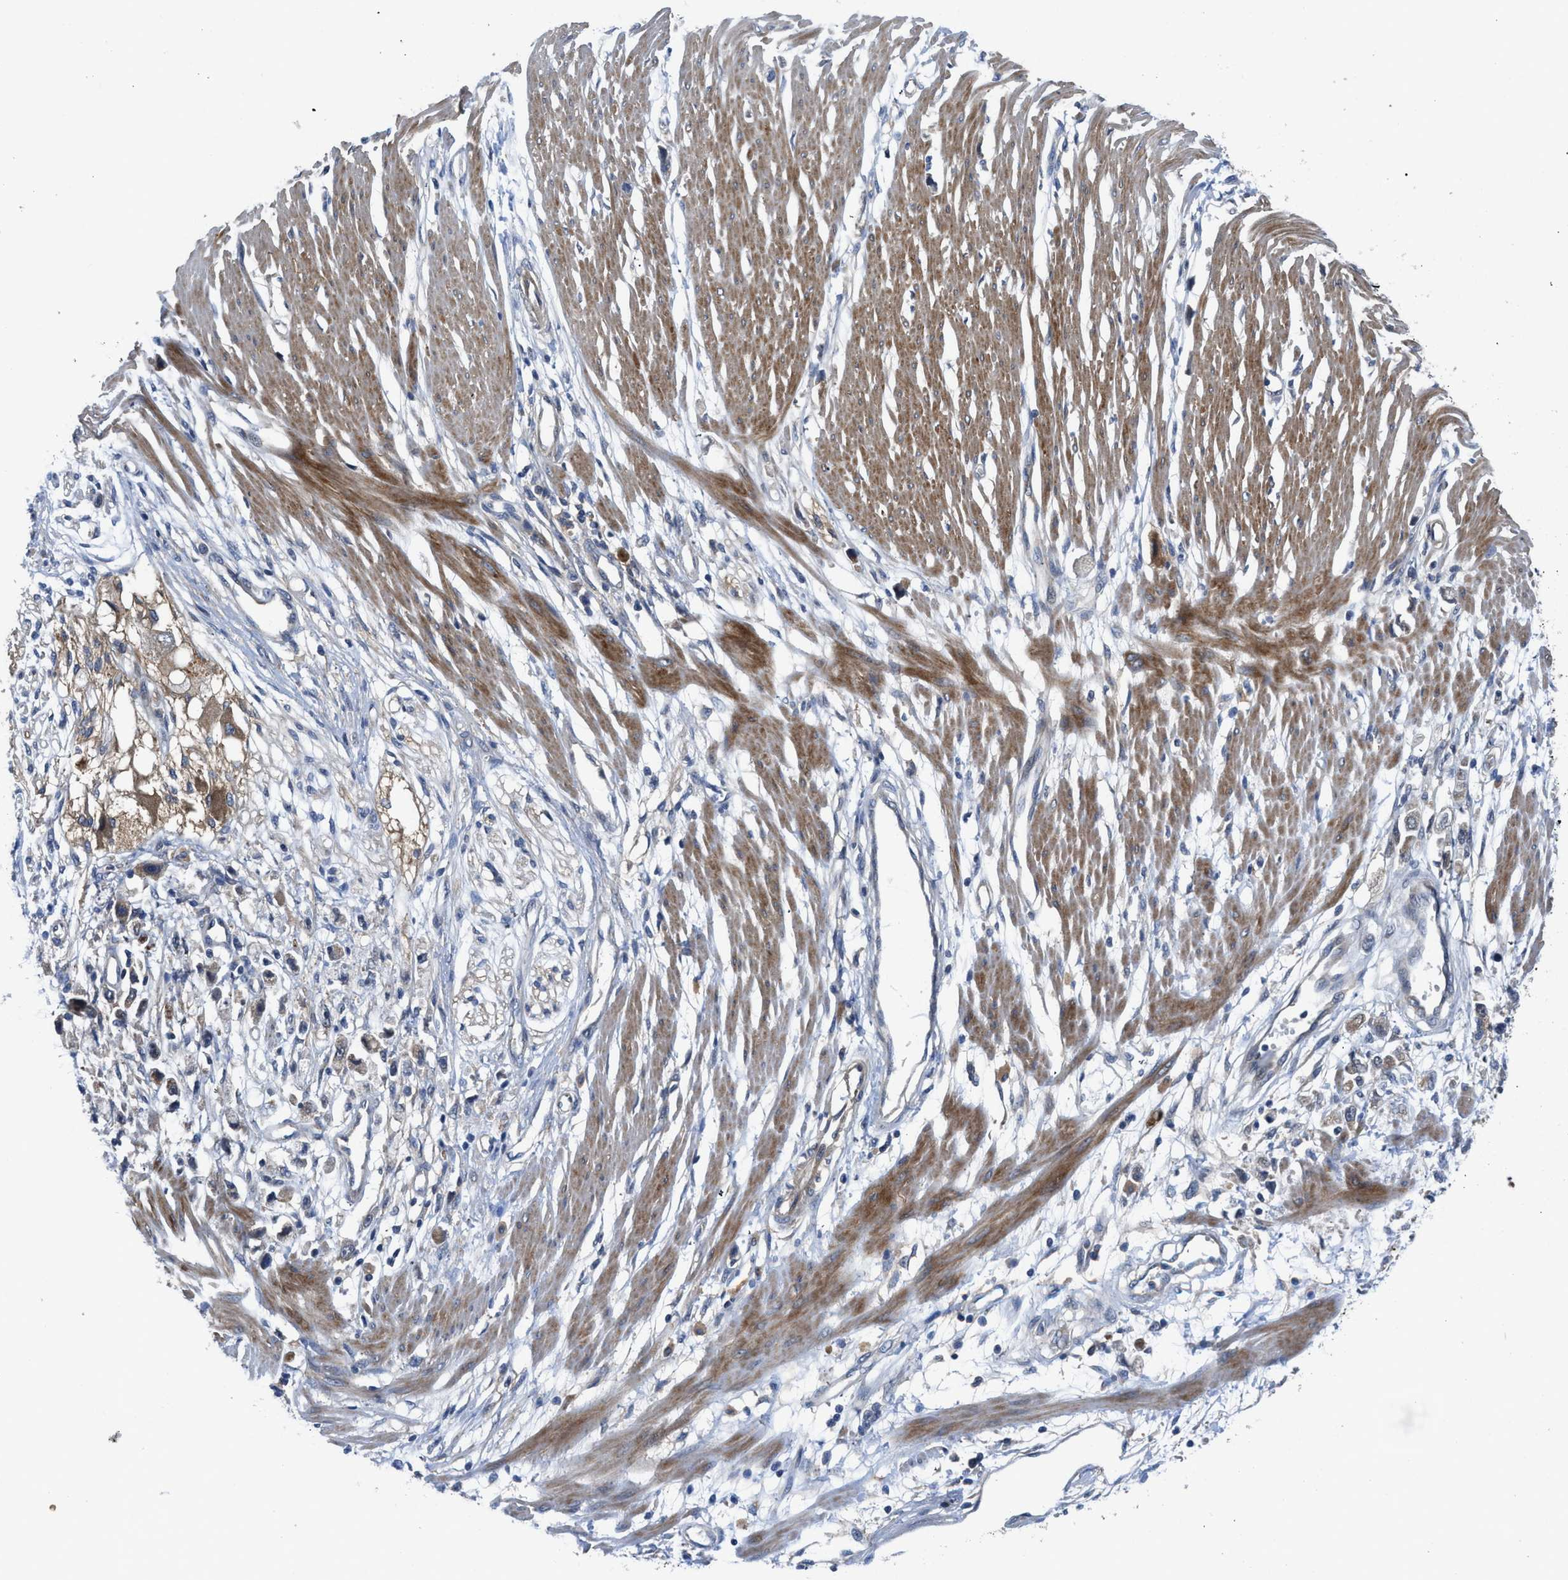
{"staining": {"intensity": "negative", "quantity": "none", "location": "none"}, "tissue": "stomach cancer", "cell_type": "Tumor cells", "image_type": "cancer", "snomed": [{"axis": "morphology", "description": "Adenocarcinoma, NOS"}, {"axis": "topography", "description": "Stomach"}], "caption": "A photomicrograph of human stomach cancer (adenocarcinoma) is negative for staining in tumor cells. The staining was performed using DAB (3,3'-diaminobenzidine) to visualize the protein expression in brown, while the nuclei were stained in blue with hematoxylin (Magnification: 20x).", "gene": "PANX1", "patient": {"sex": "female", "age": 59}}